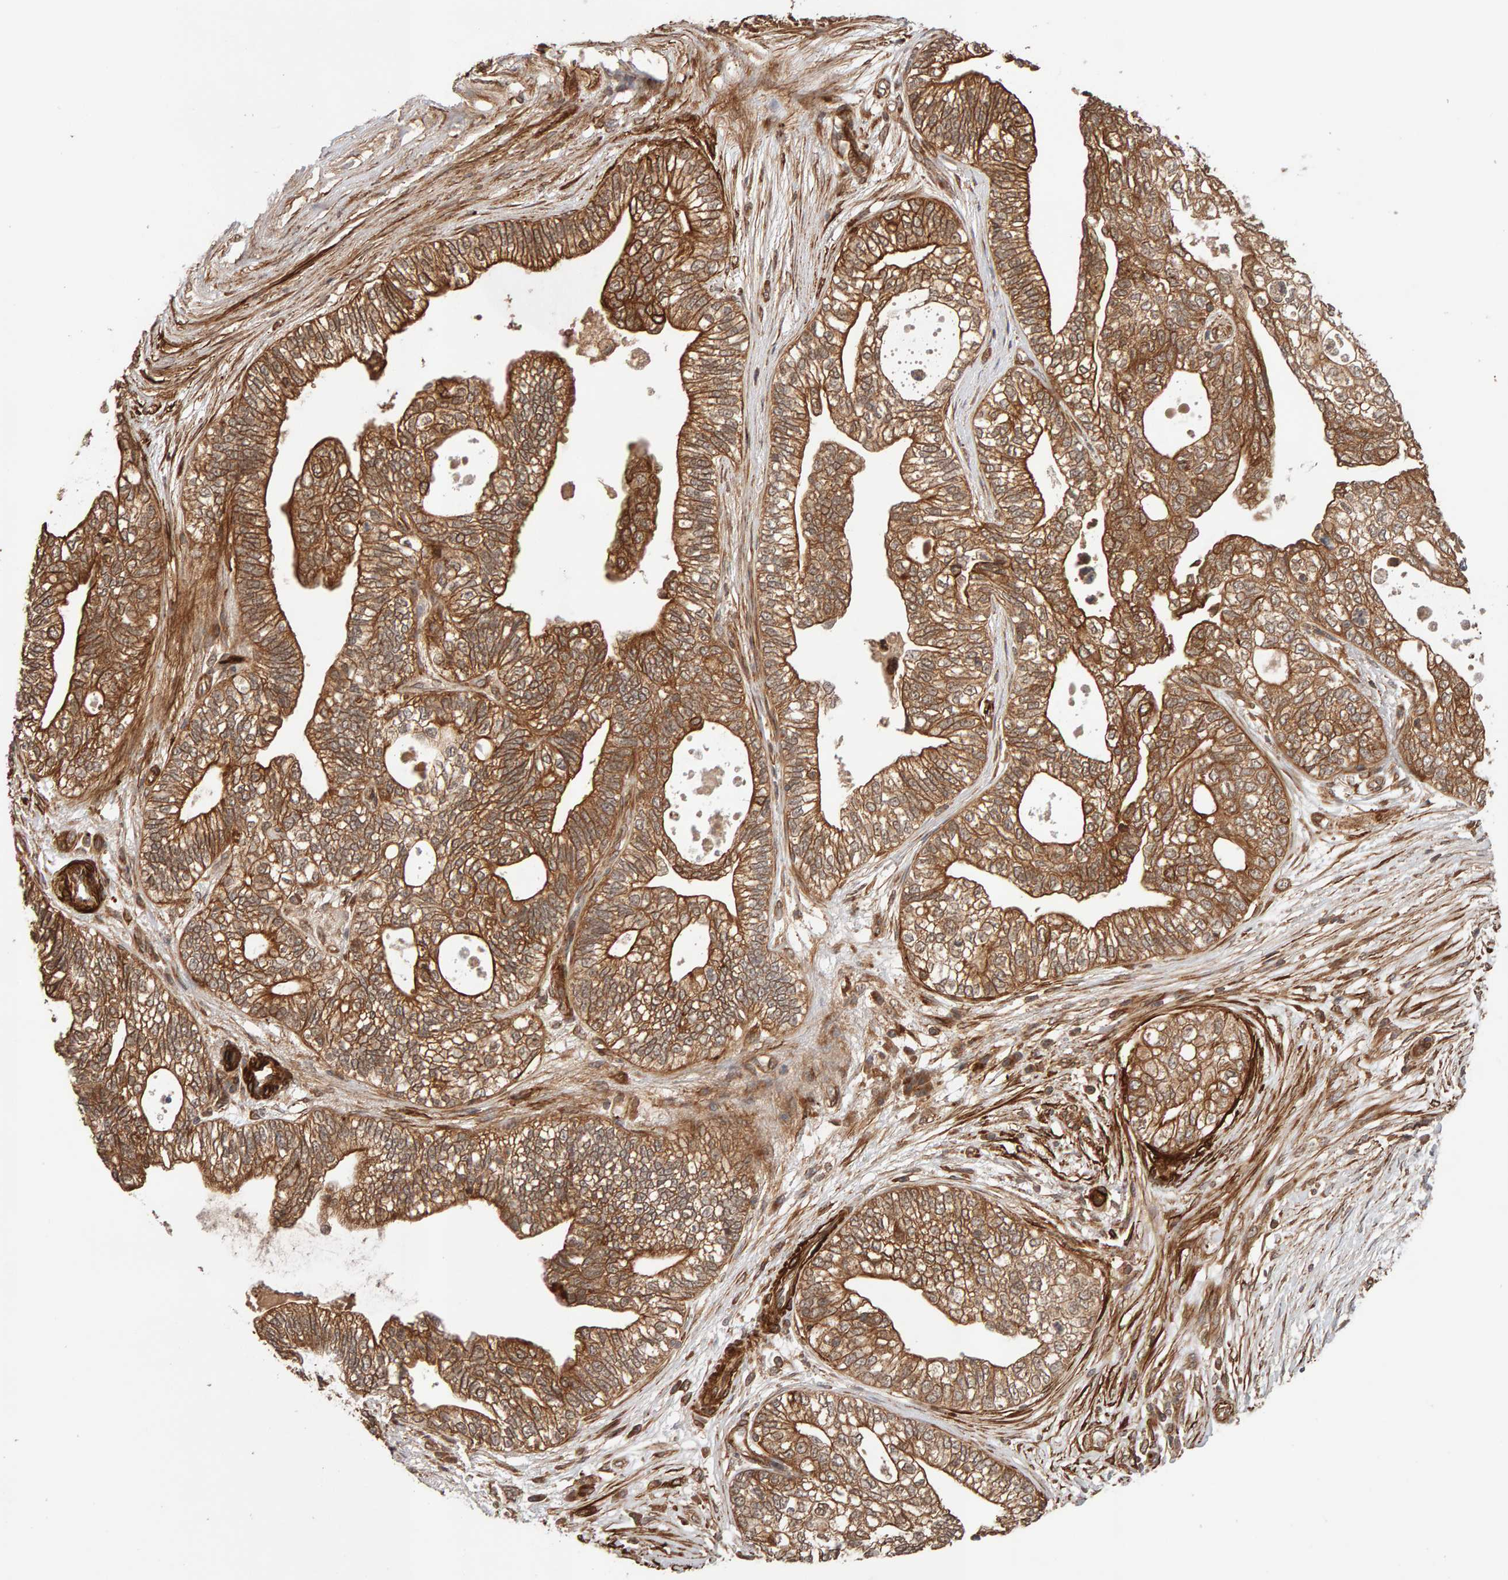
{"staining": {"intensity": "moderate", "quantity": ">75%", "location": "cytoplasmic/membranous"}, "tissue": "pancreatic cancer", "cell_type": "Tumor cells", "image_type": "cancer", "snomed": [{"axis": "morphology", "description": "Adenocarcinoma, NOS"}, {"axis": "topography", "description": "Pancreas"}], "caption": "Immunohistochemistry (IHC) photomicrograph of adenocarcinoma (pancreatic) stained for a protein (brown), which shows medium levels of moderate cytoplasmic/membranous positivity in about >75% of tumor cells.", "gene": "SYNRG", "patient": {"sex": "male", "age": 72}}